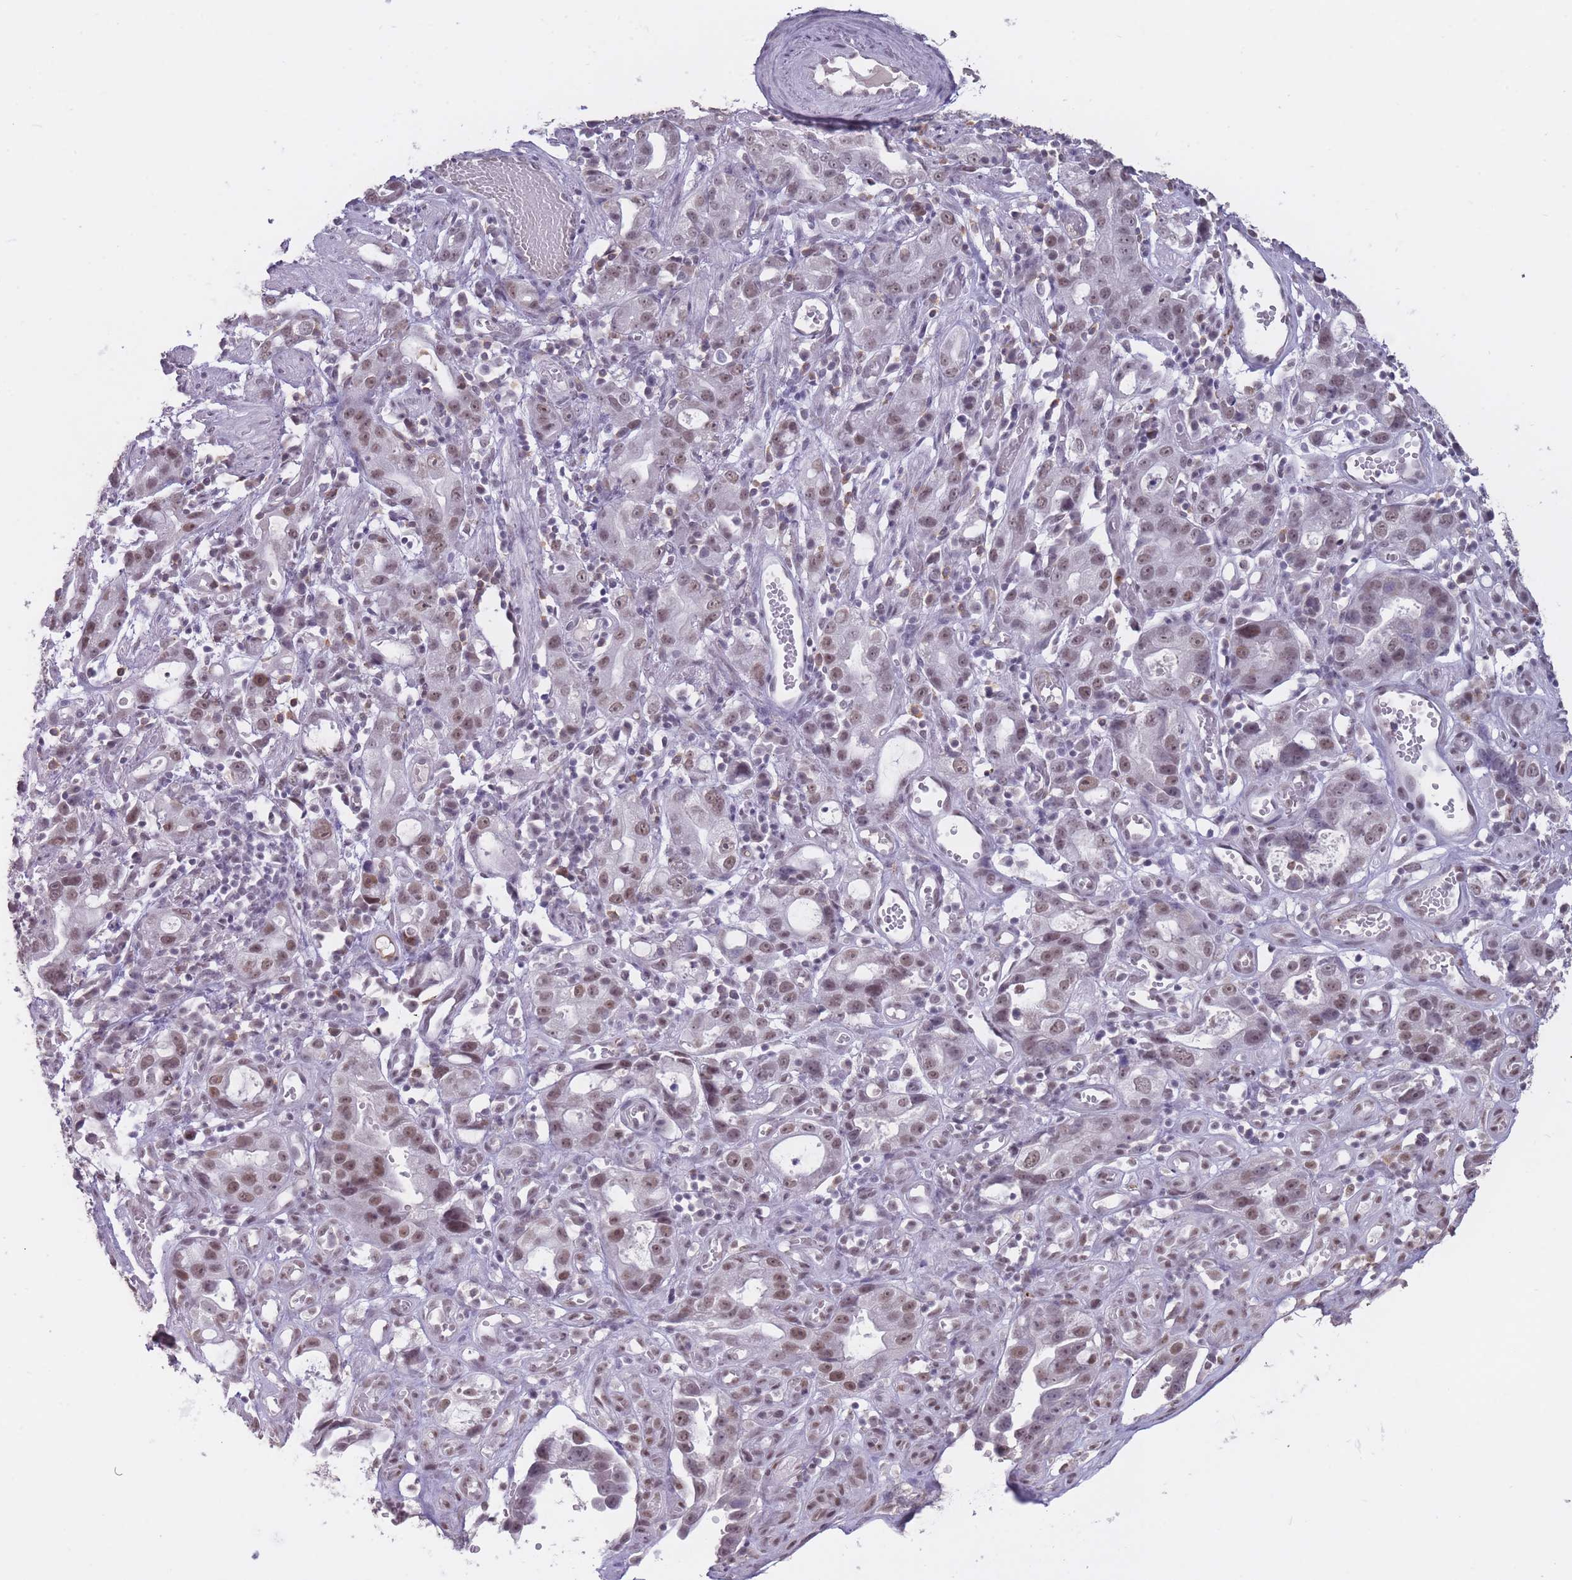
{"staining": {"intensity": "weak", "quantity": ">75%", "location": "nuclear"}, "tissue": "stomach cancer", "cell_type": "Tumor cells", "image_type": "cancer", "snomed": [{"axis": "morphology", "description": "Adenocarcinoma, NOS"}, {"axis": "topography", "description": "Stomach"}], "caption": "Immunohistochemistry (IHC) histopathology image of human stomach cancer stained for a protein (brown), which shows low levels of weak nuclear positivity in approximately >75% of tumor cells.", "gene": "HNRNPUL1", "patient": {"sex": "male", "age": 55}}